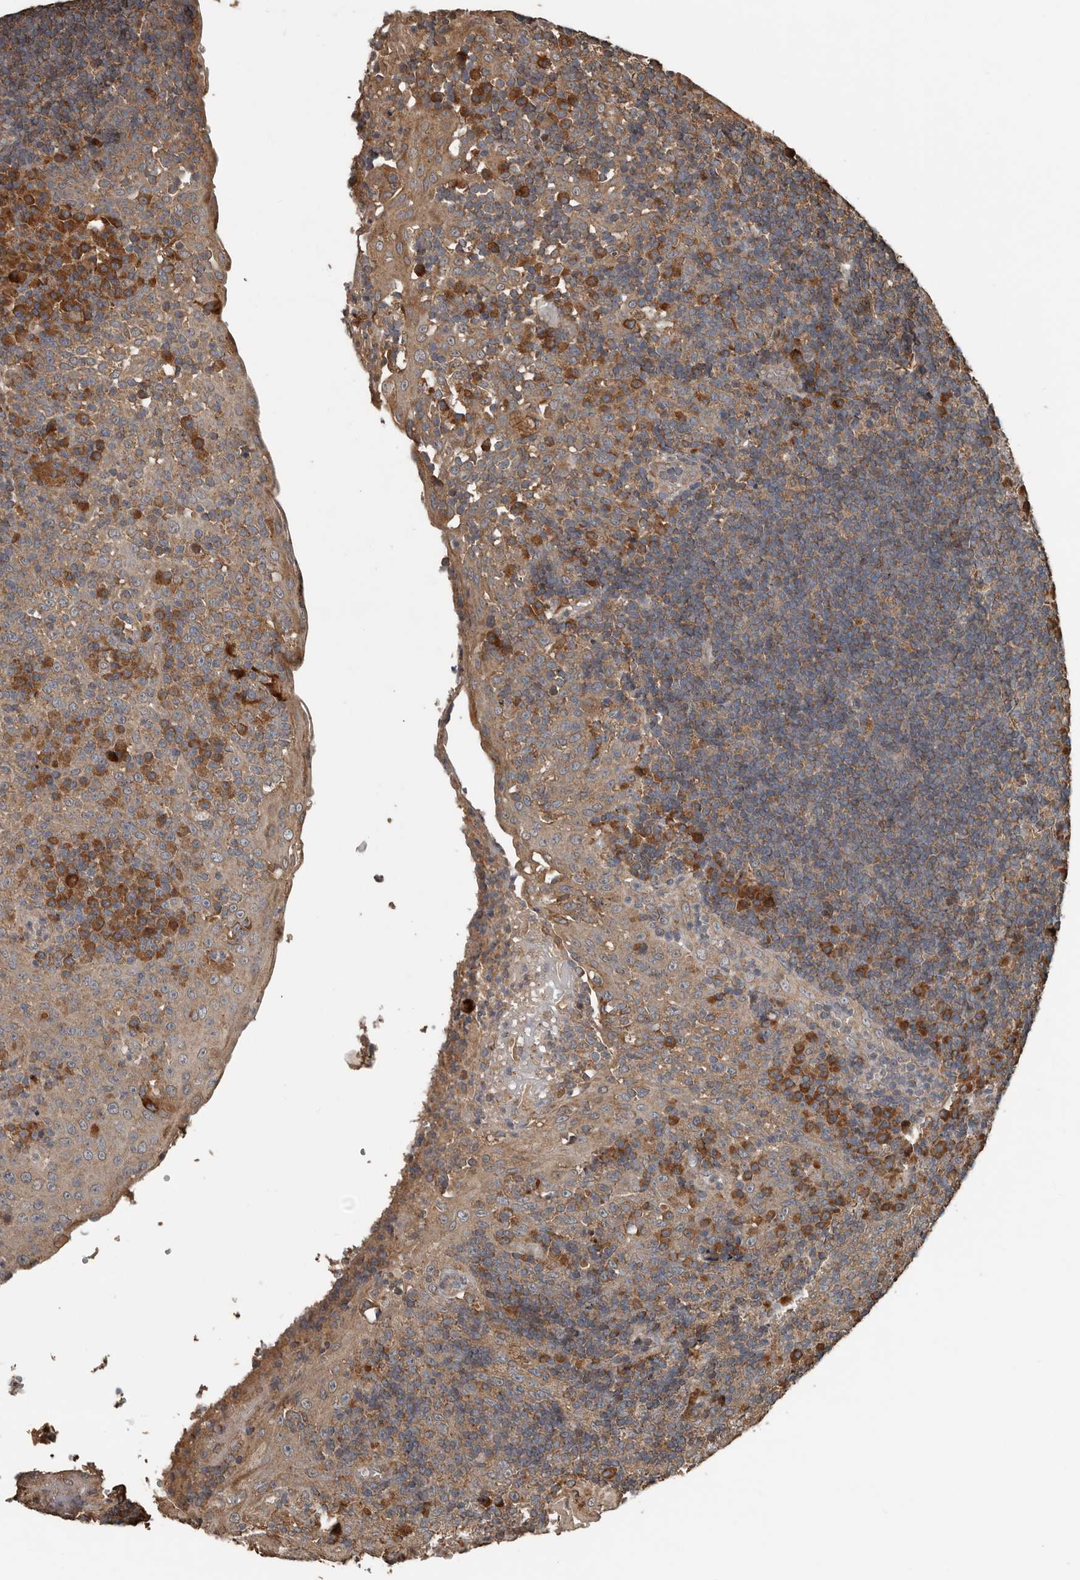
{"staining": {"intensity": "moderate", "quantity": ">75%", "location": "cytoplasmic/membranous"}, "tissue": "tonsil", "cell_type": "Germinal center cells", "image_type": "normal", "snomed": [{"axis": "morphology", "description": "Normal tissue, NOS"}, {"axis": "topography", "description": "Tonsil"}], "caption": "A photomicrograph of human tonsil stained for a protein reveals moderate cytoplasmic/membranous brown staining in germinal center cells. The protein of interest is shown in brown color, while the nuclei are stained blue.", "gene": "RNF207", "patient": {"sex": "female", "age": 40}}